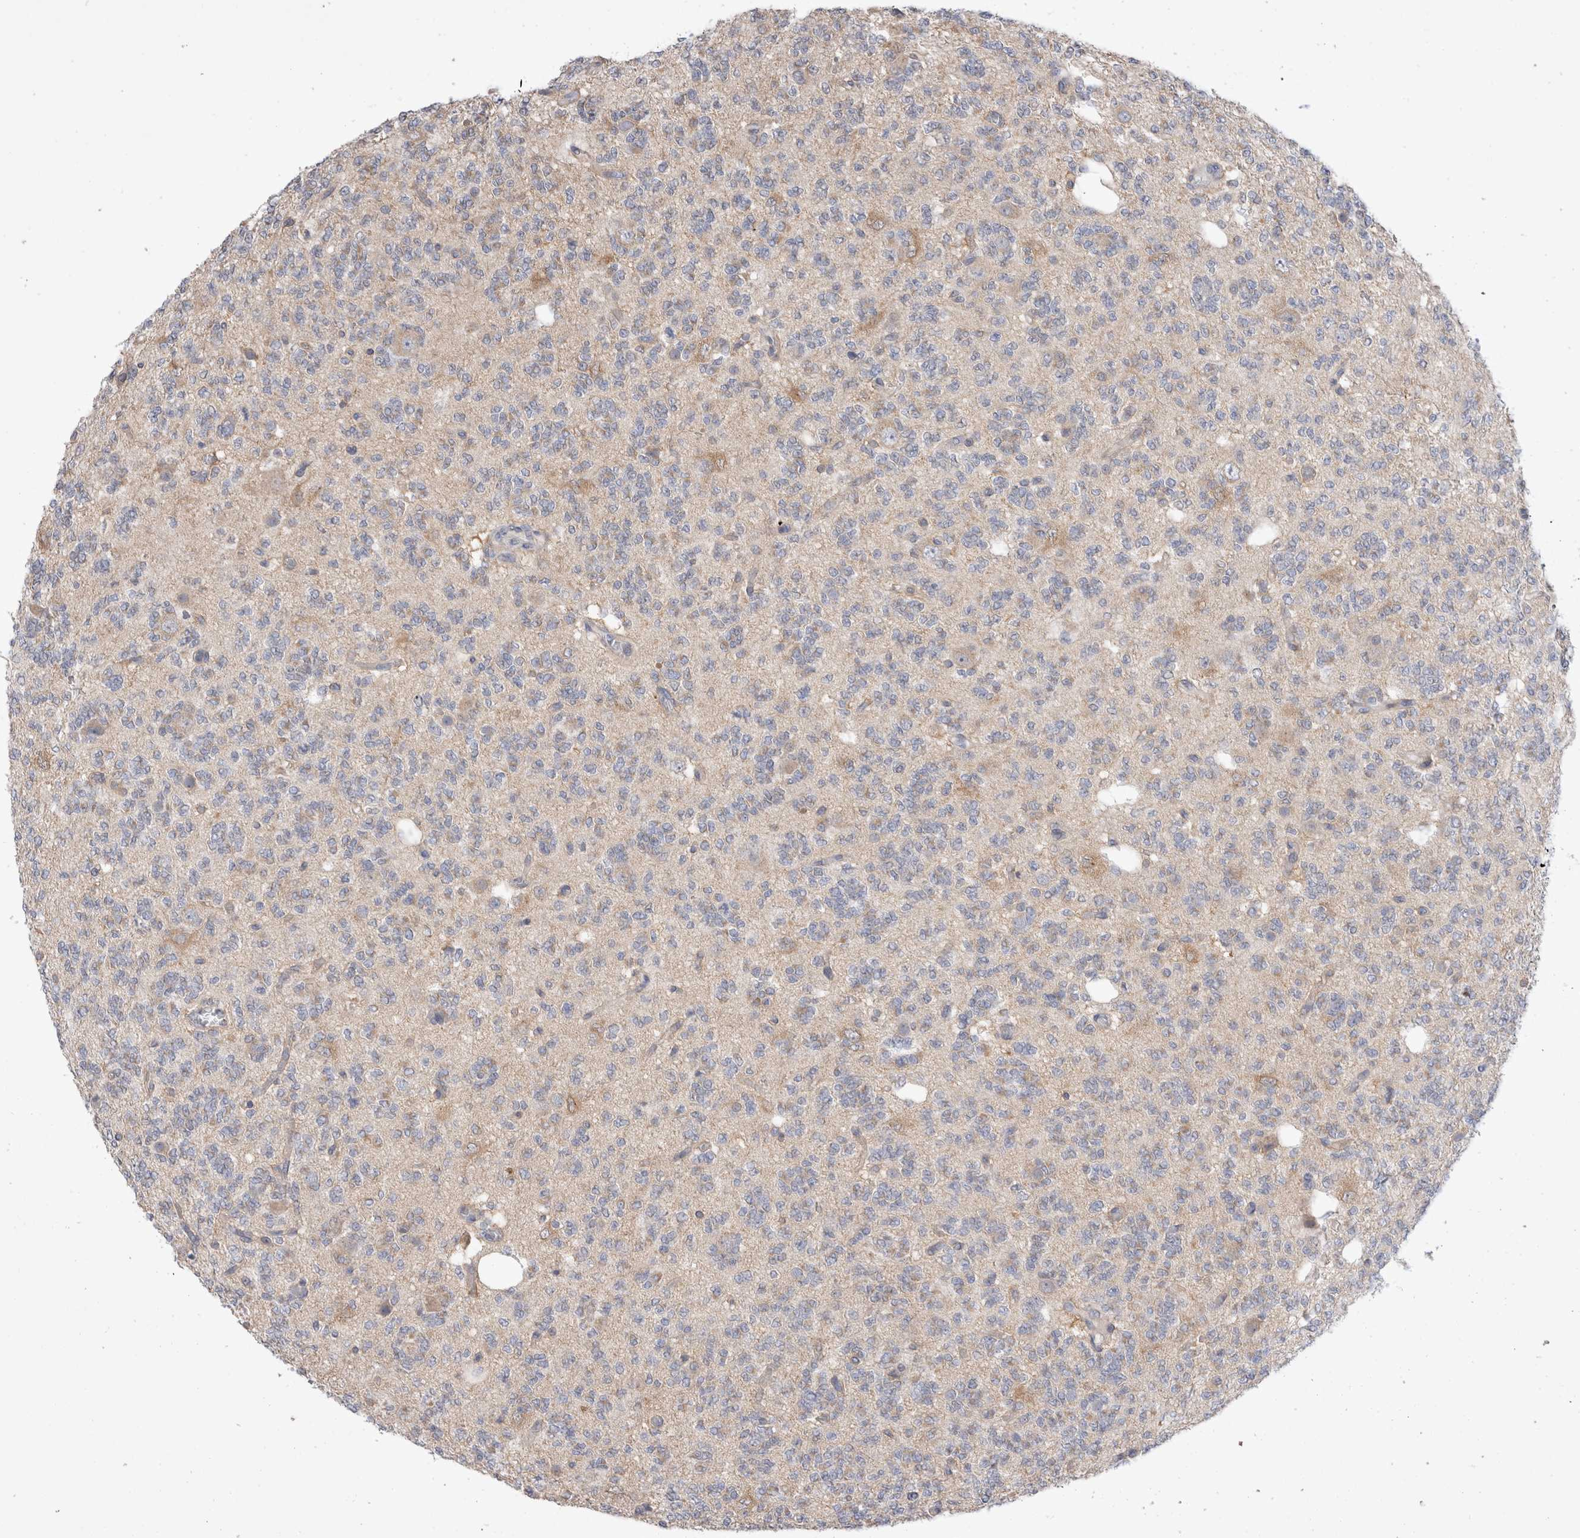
{"staining": {"intensity": "negative", "quantity": "none", "location": "none"}, "tissue": "glioma", "cell_type": "Tumor cells", "image_type": "cancer", "snomed": [{"axis": "morphology", "description": "Glioma, malignant, Low grade"}, {"axis": "topography", "description": "Brain"}], "caption": "Tumor cells are negative for brown protein staining in glioma.", "gene": "IFT74", "patient": {"sex": "male", "age": 38}}